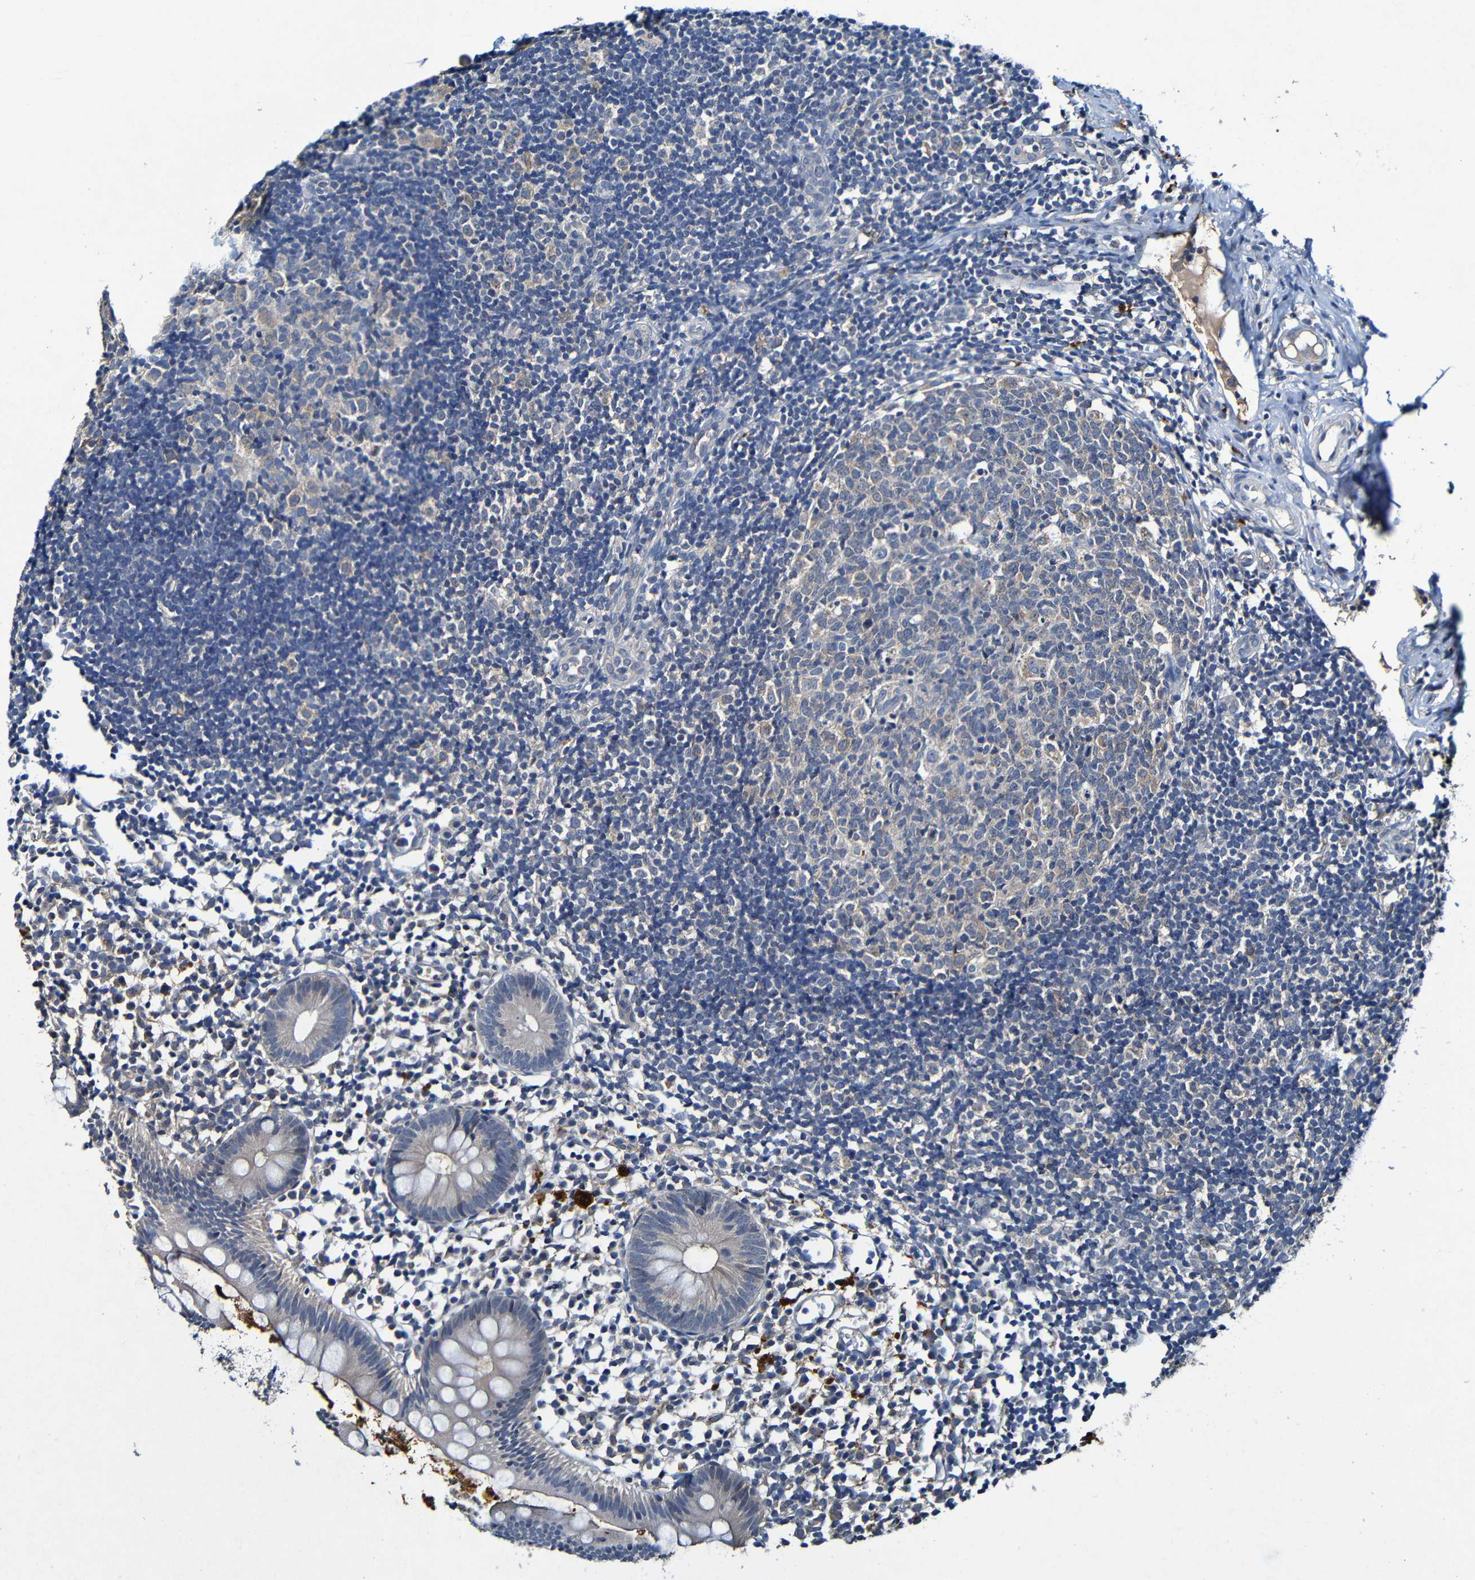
{"staining": {"intensity": "strong", "quantity": "<25%", "location": "cytoplasmic/membranous"}, "tissue": "appendix", "cell_type": "Glandular cells", "image_type": "normal", "snomed": [{"axis": "morphology", "description": "Normal tissue, NOS"}, {"axis": "topography", "description": "Appendix"}], "caption": "Brown immunohistochemical staining in benign human appendix reveals strong cytoplasmic/membranous positivity in about <25% of glandular cells. (DAB IHC, brown staining for protein, blue staining for nuclei).", "gene": "LRRC70", "patient": {"sex": "female", "age": 20}}